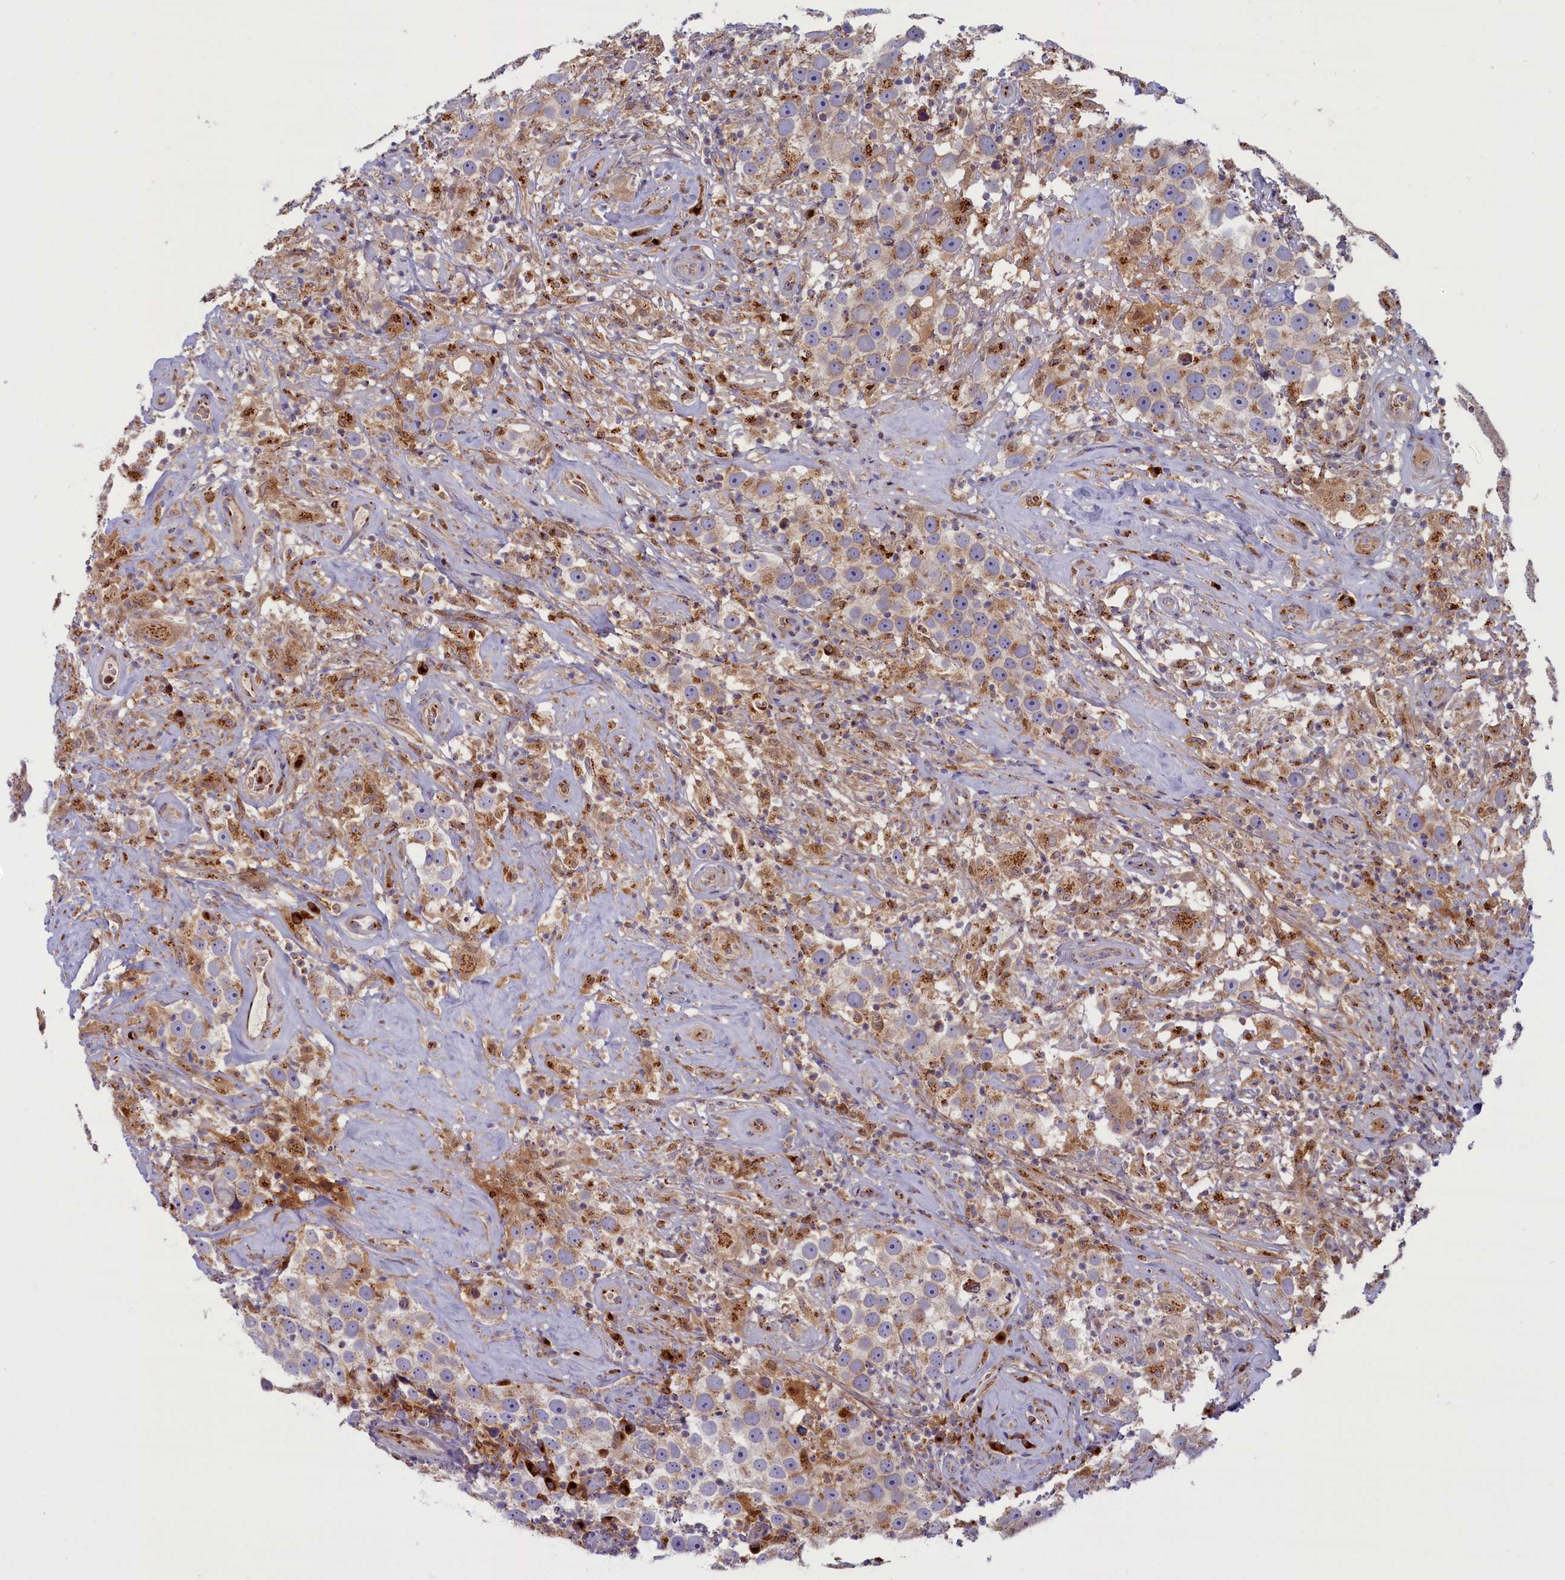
{"staining": {"intensity": "moderate", "quantity": "25%-75%", "location": "cytoplasmic/membranous"}, "tissue": "testis cancer", "cell_type": "Tumor cells", "image_type": "cancer", "snomed": [{"axis": "morphology", "description": "Seminoma, NOS"}, {"axis": "topography", "description": "Testis"}], "caption": "A medium amount of moderate cytoplasmic/membranous expression is seen in approximately 25%-75% of tumor cells in testis cancer (seminoma) tissue.", "gene": "BLVRB", "patient": {"sex": "male", "age": 49}}